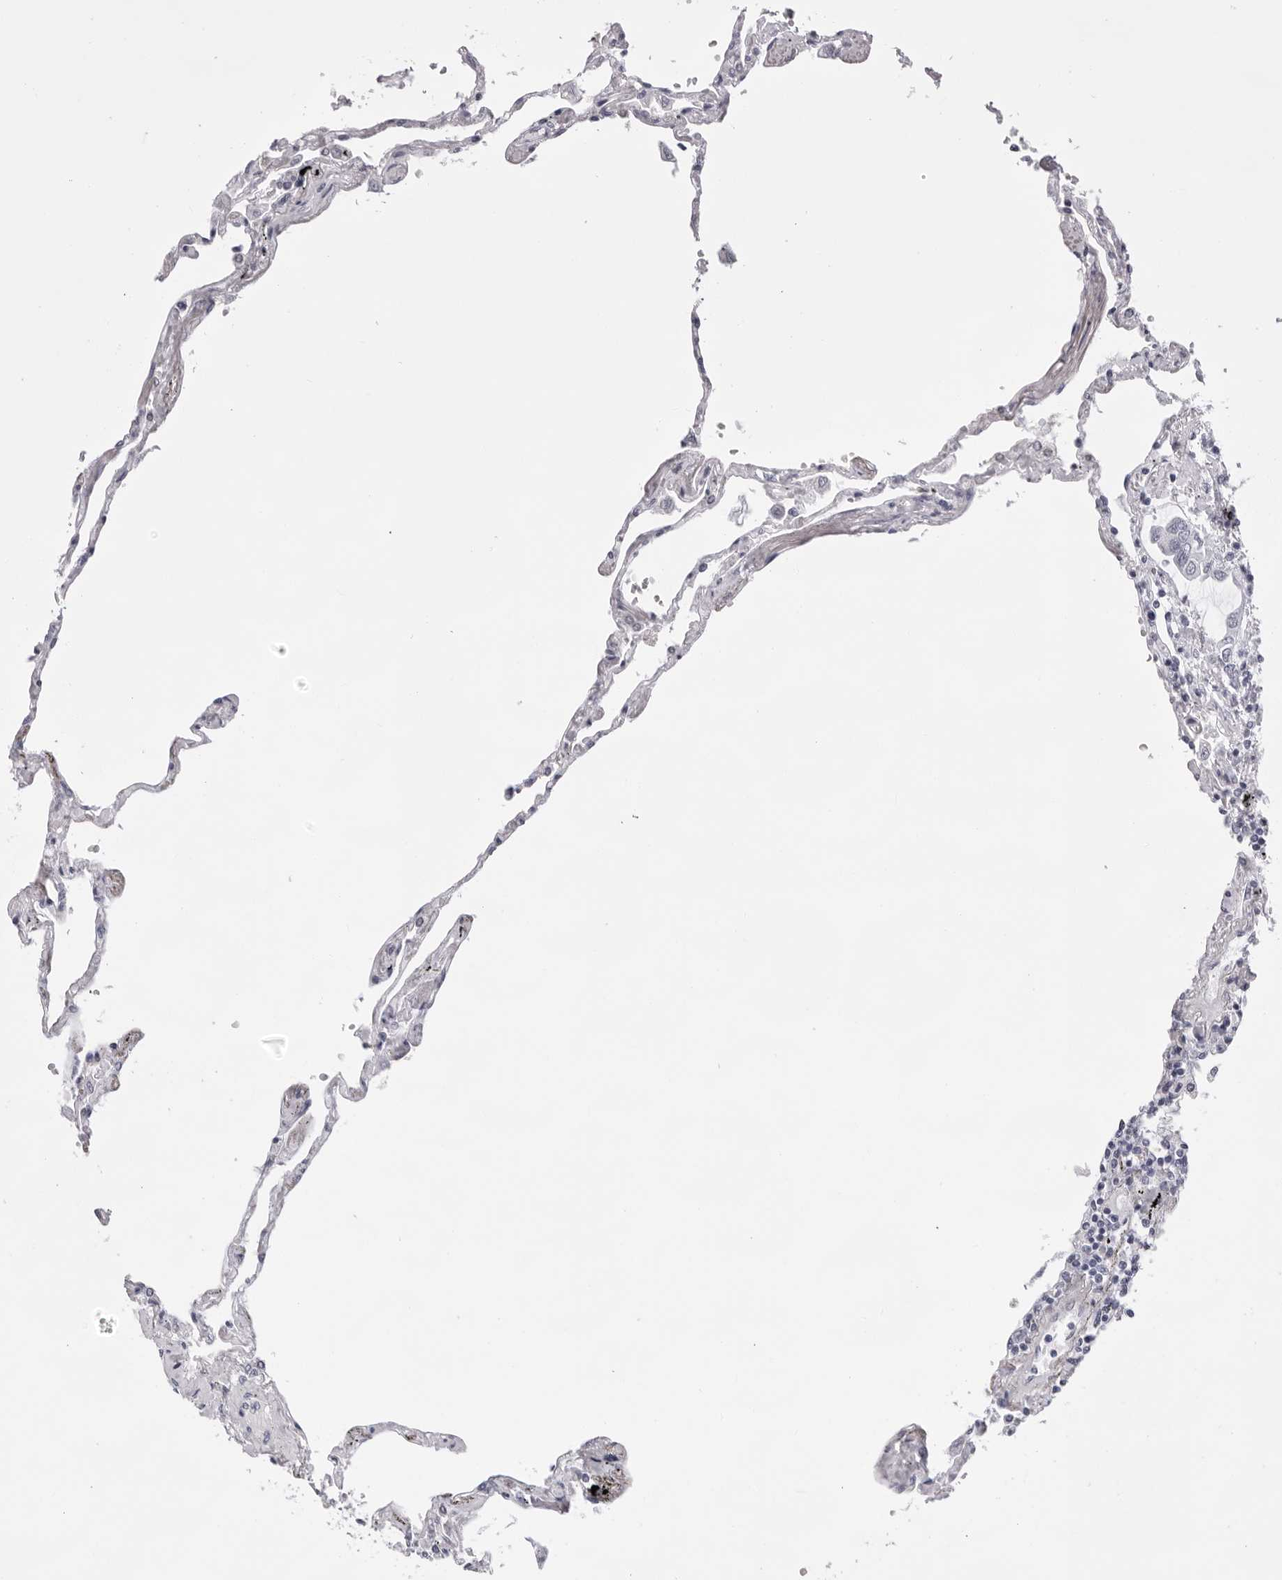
{"staining": {"intensity": "negative", "quantity": "none", "location": "none"}, "tissue": "lung", "cell_type": "Alveolar cells", "image_type": "normal", "snomed": [{"axis": "morphology", "description": "Normal tissue, NOS"}, {"axis": "topography", "description": "Lung"}], "caption": "DAB (3,3'-diaminobenzidine) immunohistochemical staining of normal human lung demonstrates no significant expression in alveolar cells.", "gene": "SMIM2", "patient": {"sex": "female", "age": 67}}